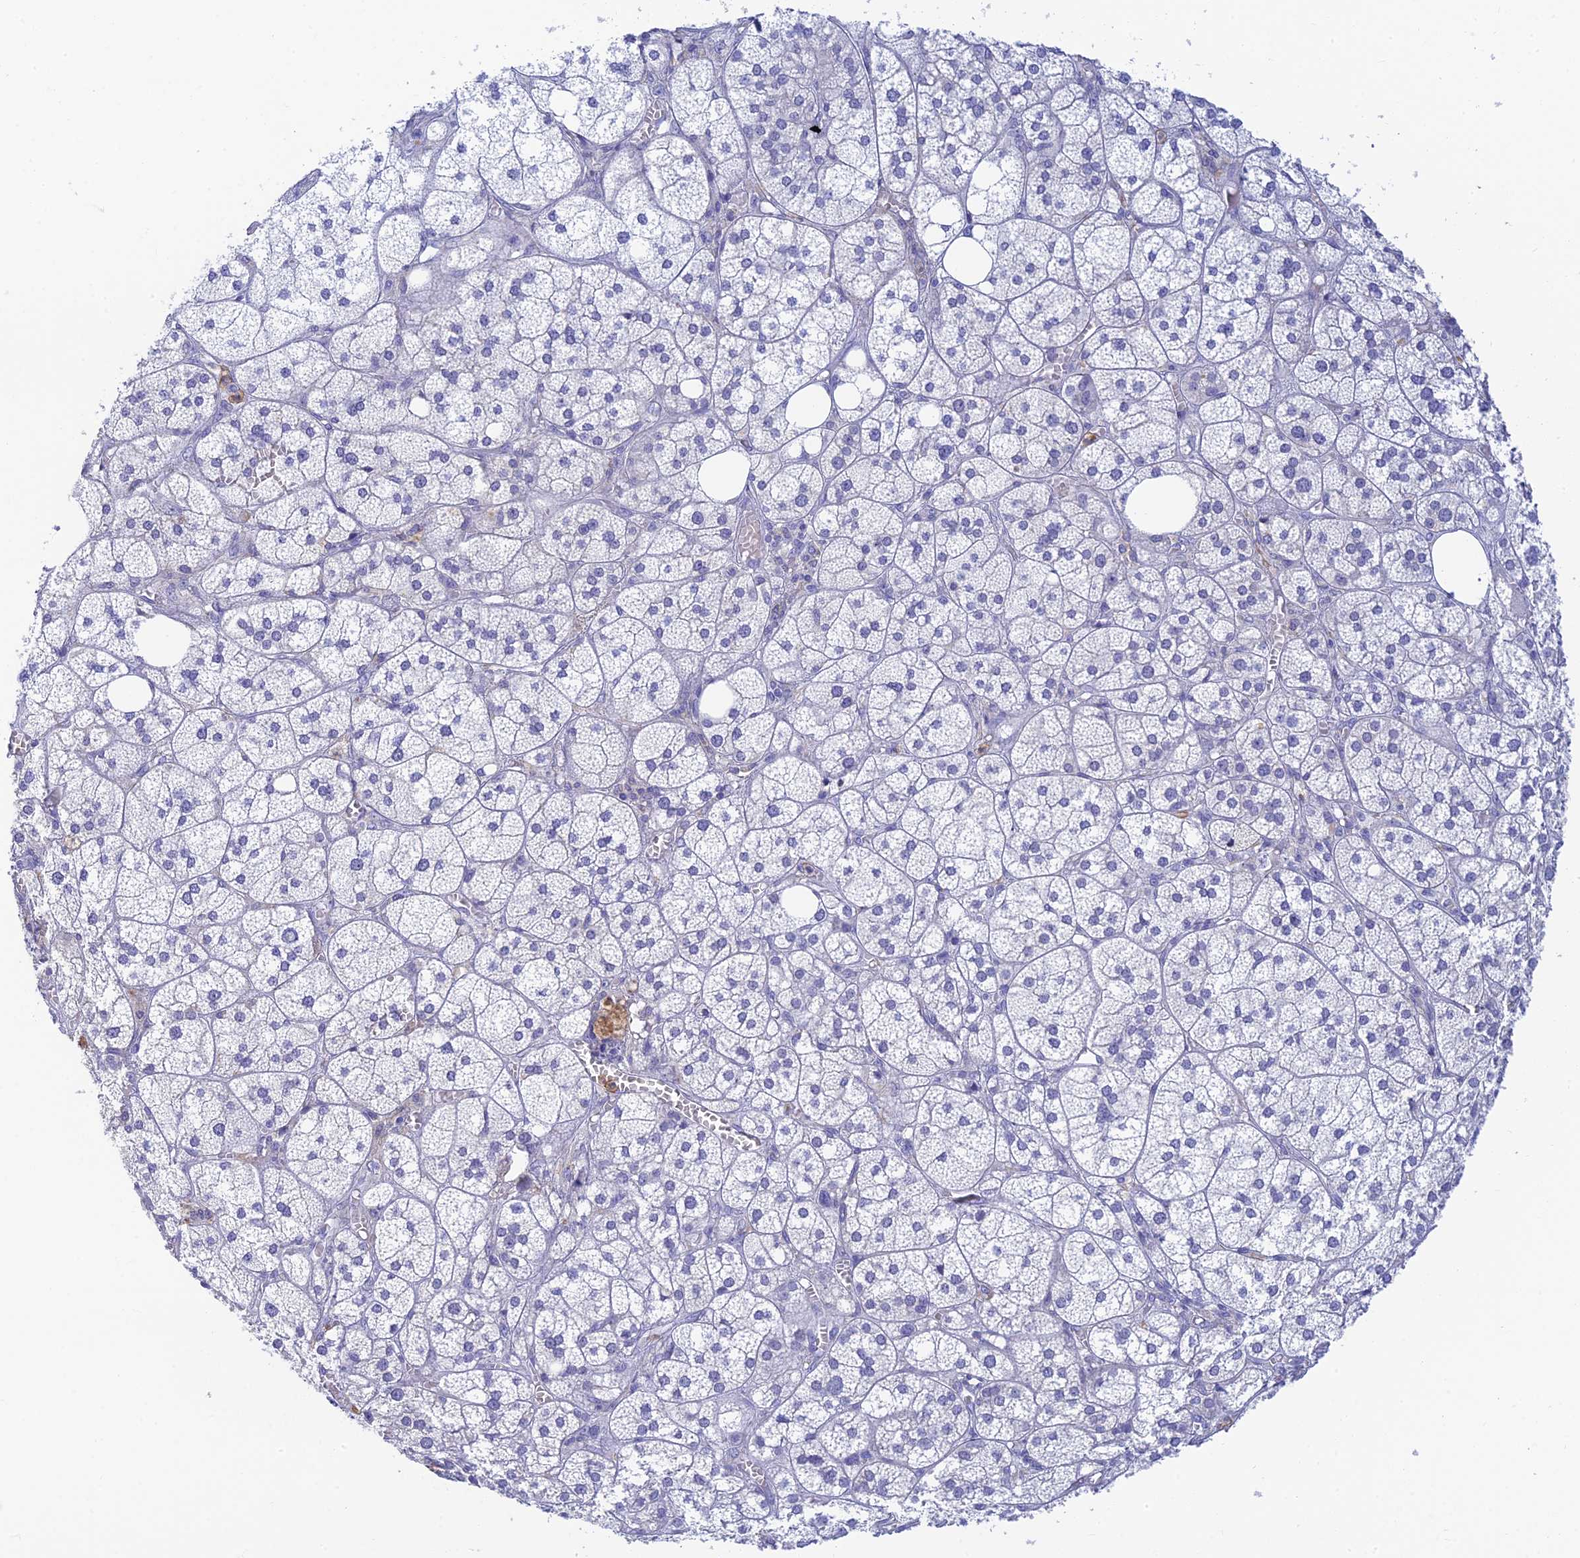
{"staining": {"intensity": "negative", "quantity": "none", "location": "none"}, "tissue": "adrenal gland", "cell_type": "Glandular cells", "image_type": "normal", "snomed": [{"axis": "morphology", "description": "Normal tissue, NOS"}, {"axis": "topography", "description": "Adrenal gland"}], "caption": "Immunohistochemistry histopathology image of unremarkable adrenal gland: human adrenal gland stained with DAB exhibits no significant protein expression in glandular cells.", "gene": "INTS13", "patient": {"sex": "female", "age": 61}}